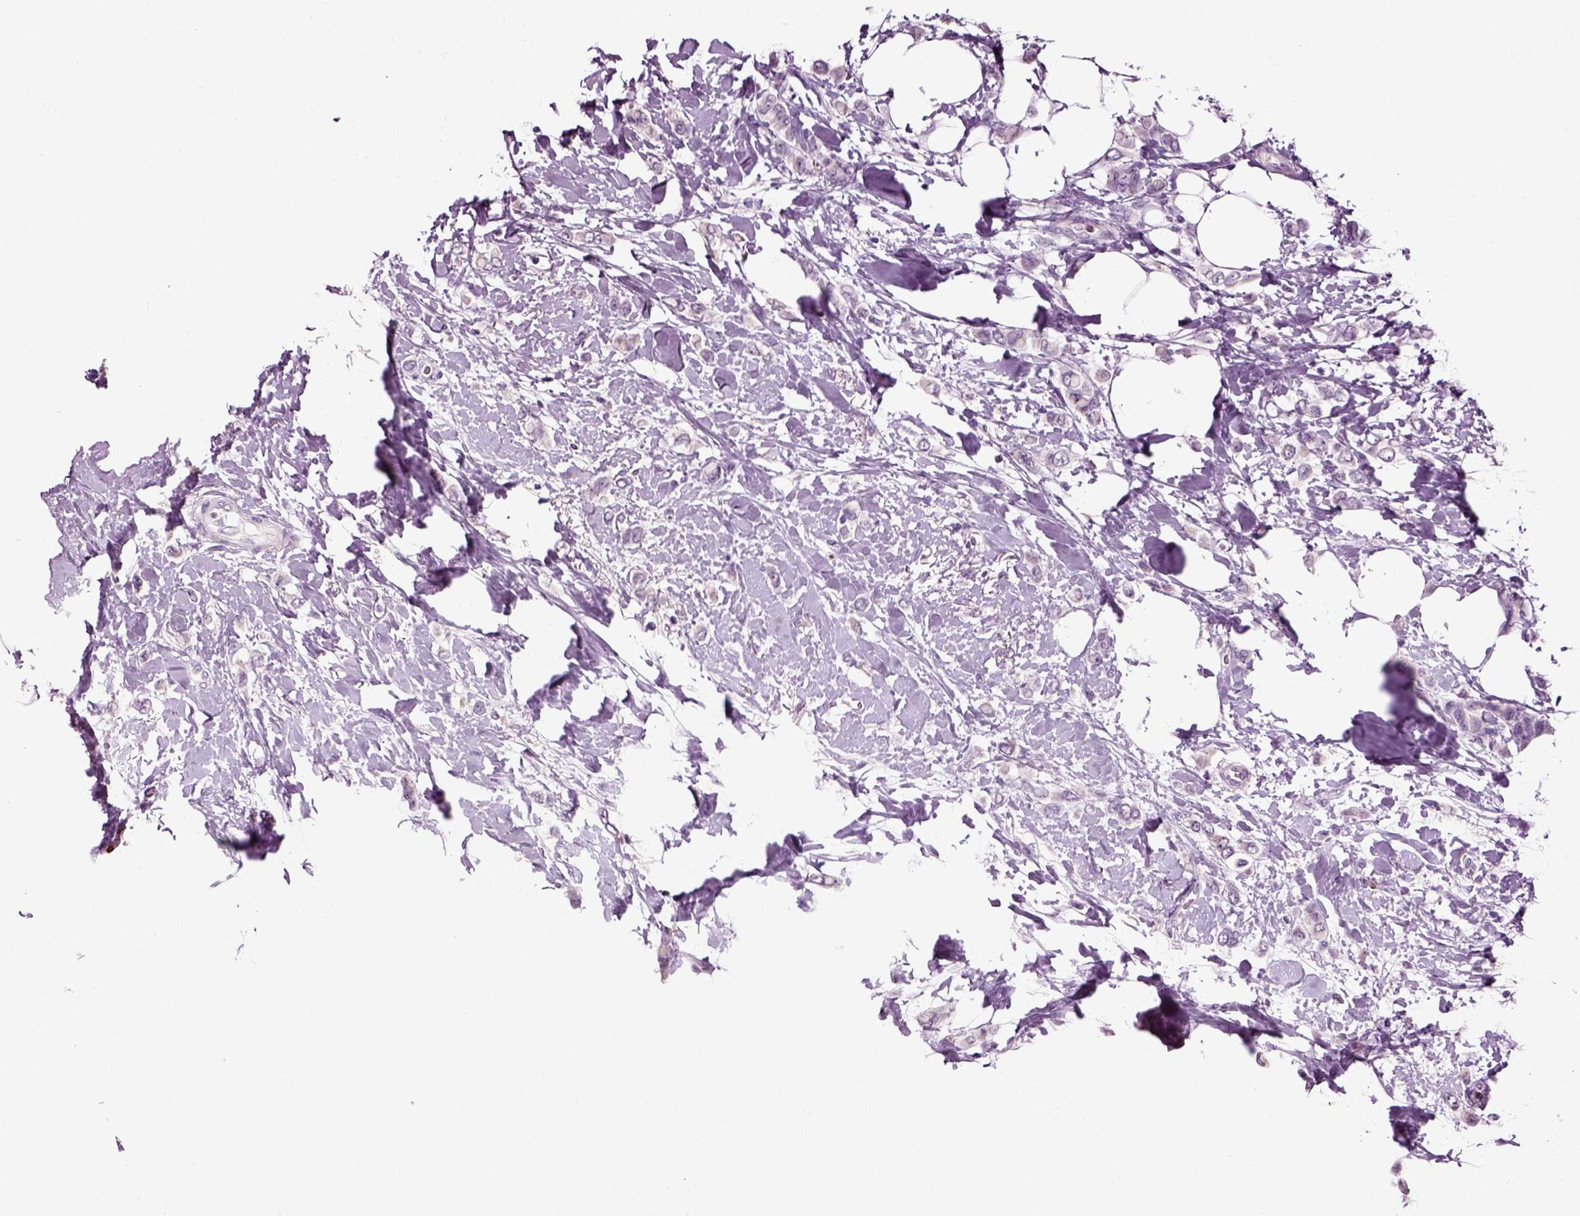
{"staining": {"intensity": "negative", "quantity": "none", "location": "none"}, "tissue": "breast cancer", "cell_type": "Tumor cells", "image_type": "cancer", "snomed": [{"axis": "morphology", "description": "Lobular carcinoma"}, {"axis": "topography", "description": "Breast"}], "caption": "The histopathology image exhibits no significant expression in tumor cells of breast cancer.", "gene": "SPATA17", "patient": {"sex": "female", "age": 66}}